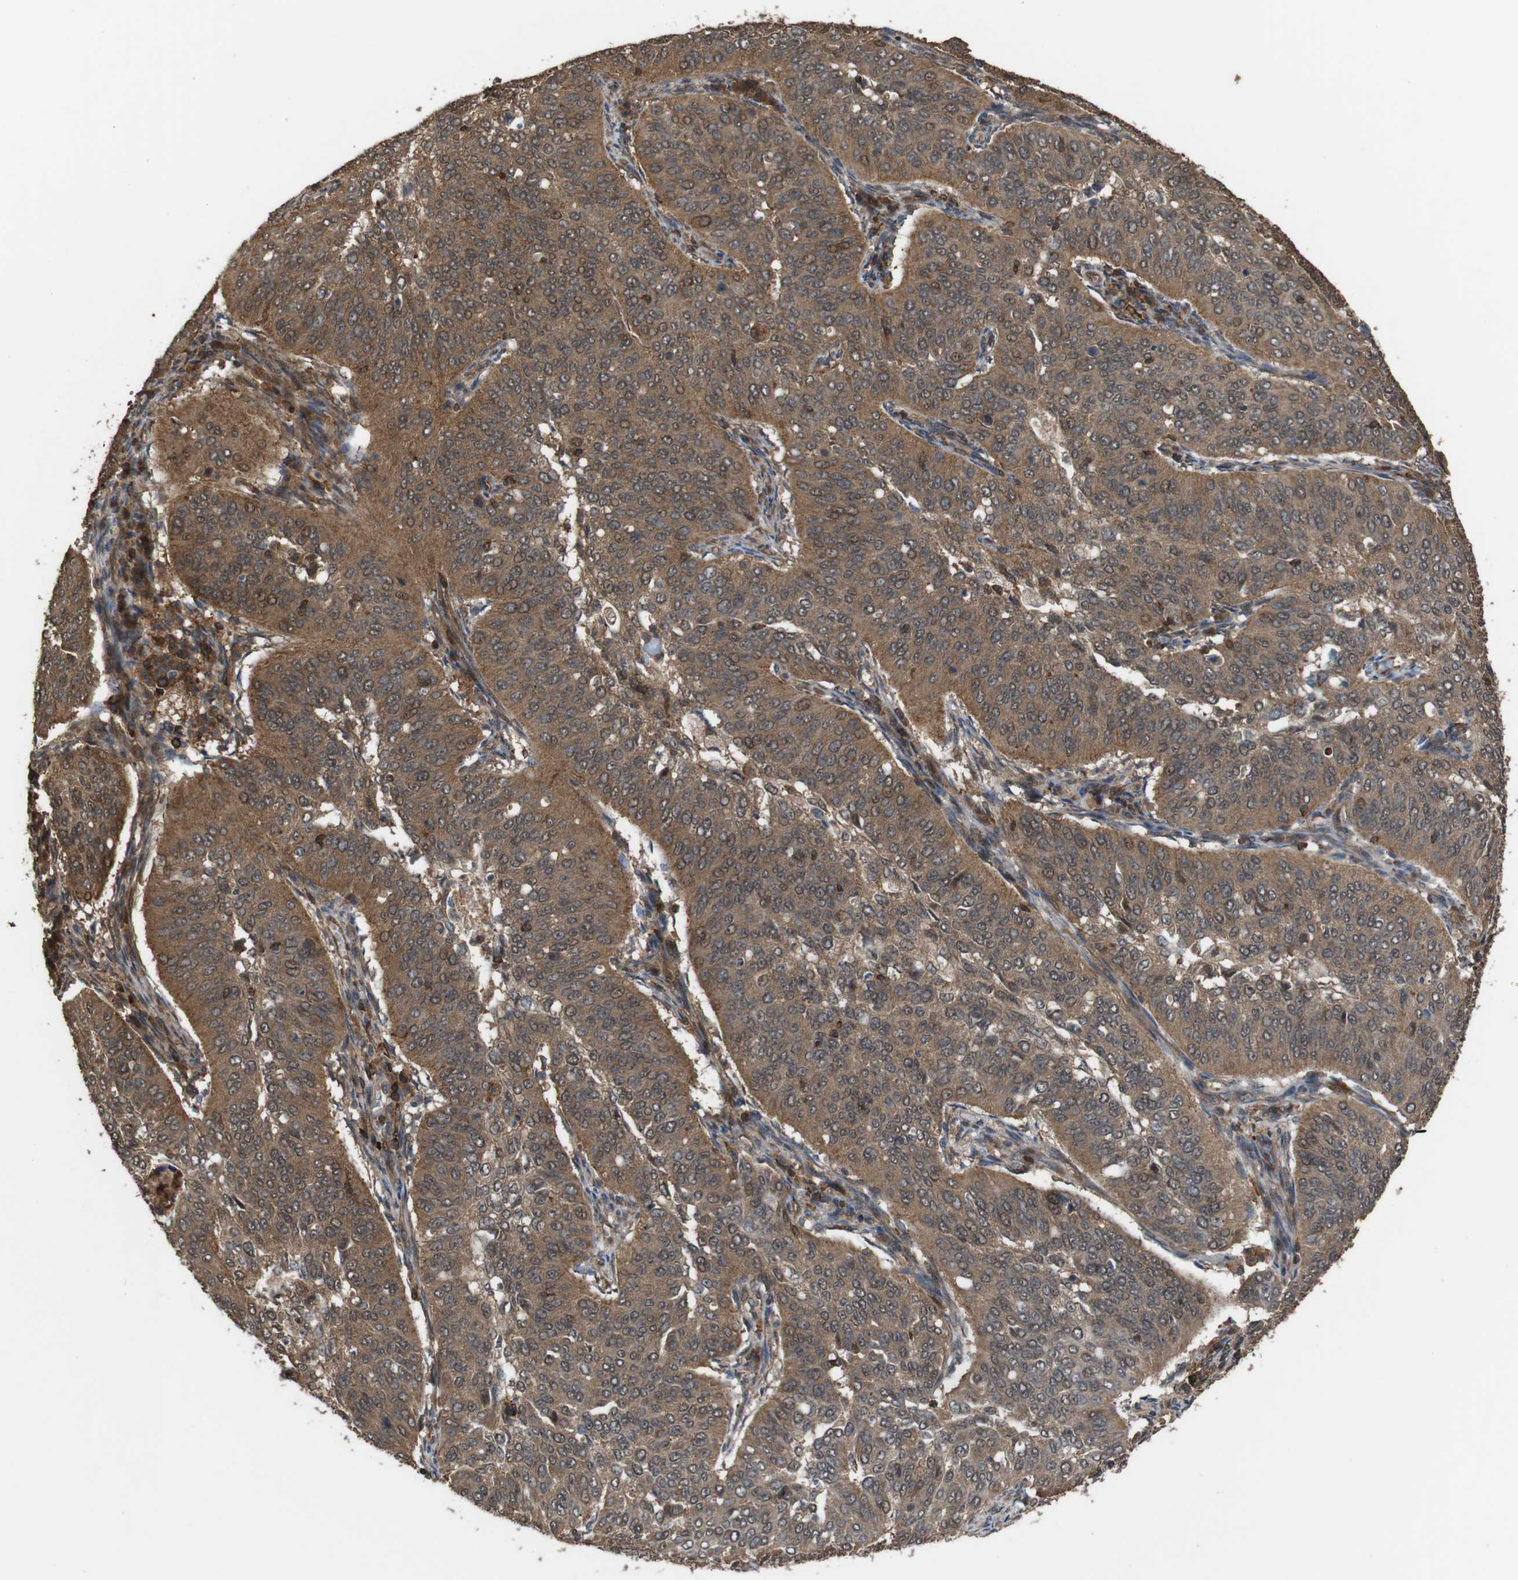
{"staining": {"intensity": "moderate", "quantity": ">75%", "location": "cytoplasmic/membranous"}, "tissue": "cervical cancer", "cell_type": "Tumor cells", "image_type": "cancer", "snomed": [{"axis": "morphology", "description": "Normal tissue, NOS"}, {"axis": "morphology", "description": "Squamous cell carcinoma, NOS"}, {"axis": "topography", "description": "Cervix"}], "caption": "DAB (3,3'-diaminobenzidine) immunohistochemical staining of cervical cancer (squamous cell carcinoma) displays moderate cytoplasmic/membranous protein expression in approximately >75% of tumor cells.", "gene": "BAG4", "patient": {"sex": "female", "age": 39}}